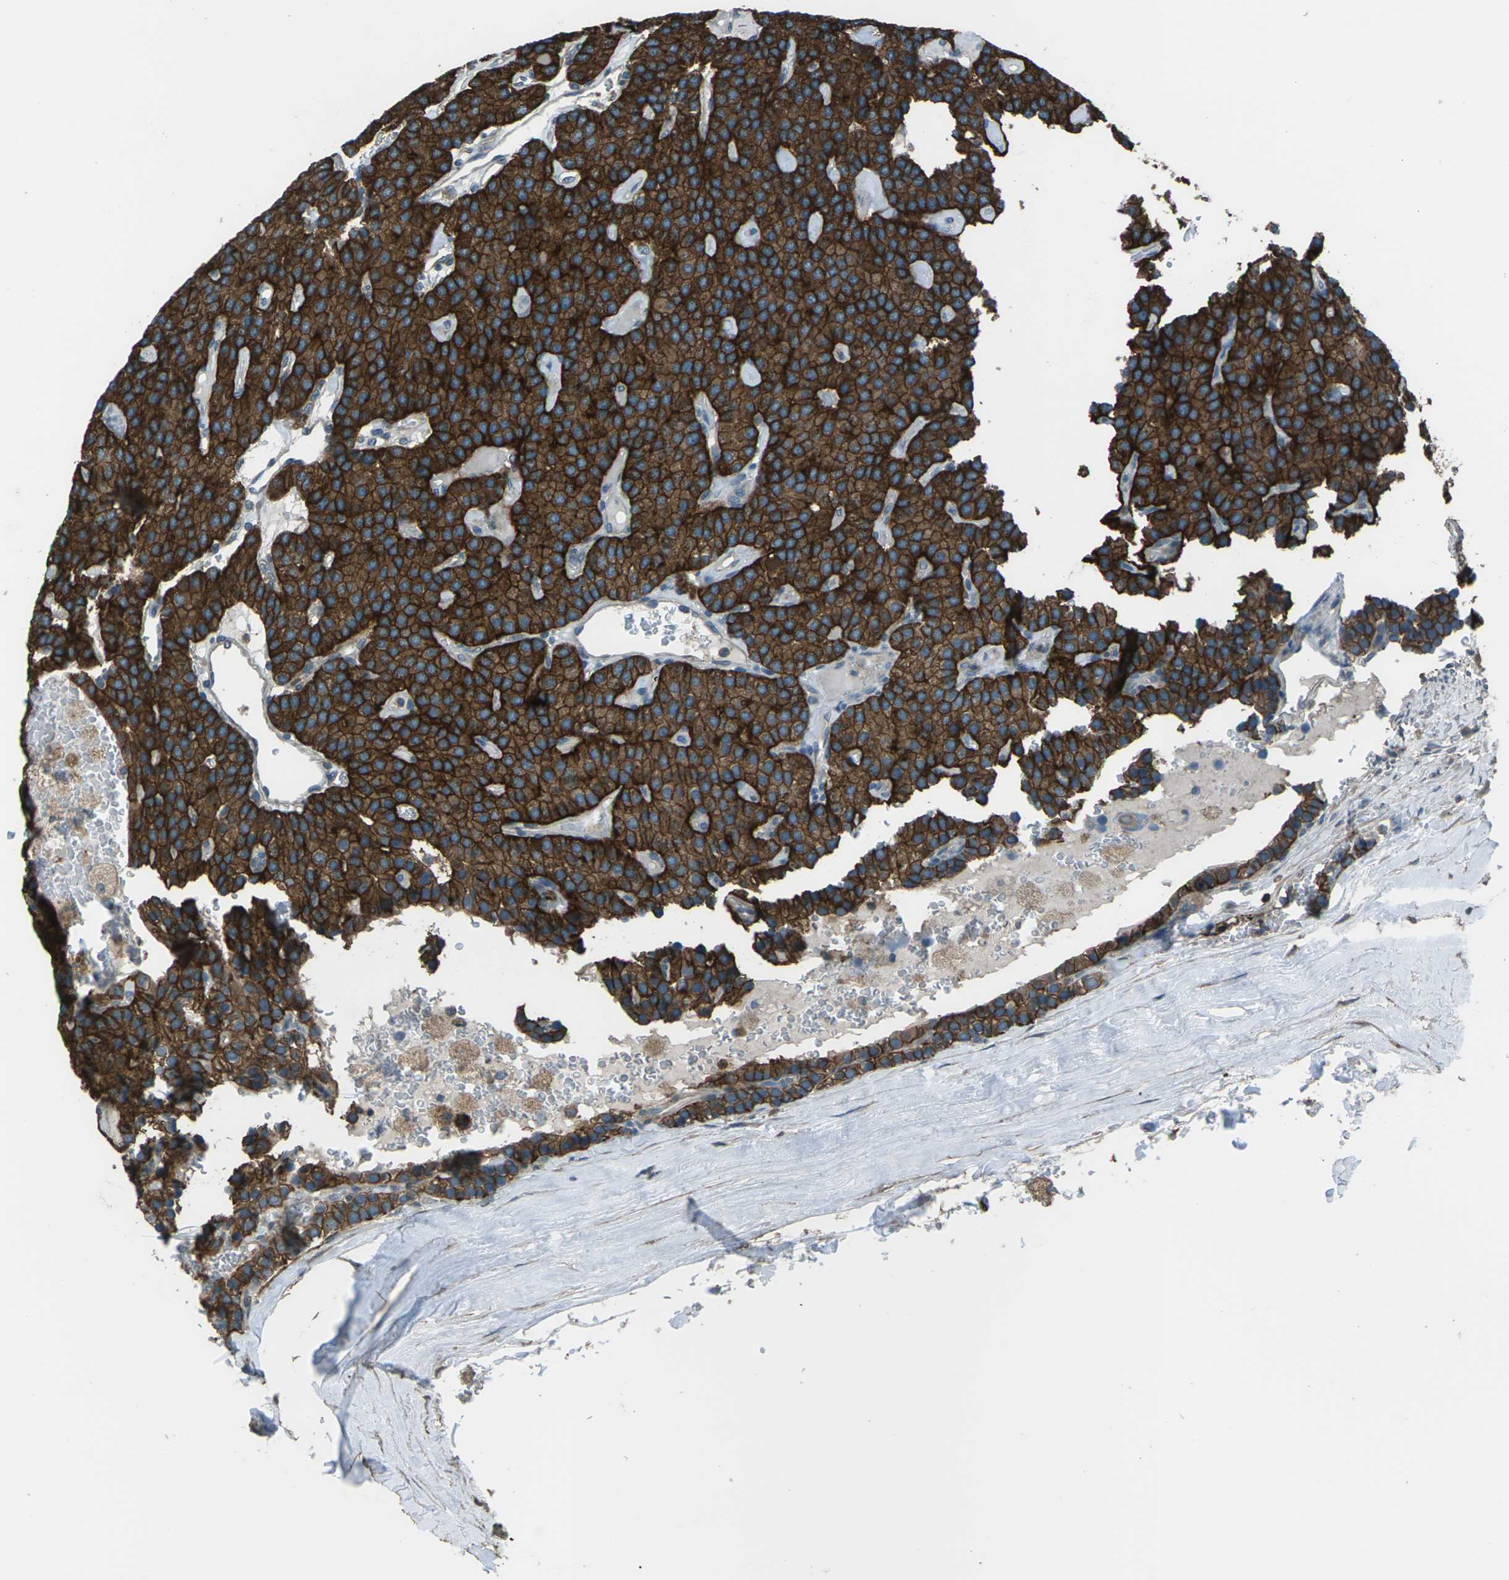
{"staining": {"intensity": "strong", "quantity": ">75%", "location": "cytoplasmic/membranous"}, "tissue": "parathyroid gland", "cell_type": "Glandular cells", "image_type": "normal", "snomed": [{"axis": "morphology", "description": "Normal tissue, NOS"}, {"axis": "morphology", "description": "Adenoma, NOS"}, {"axis": "topography", "description": "Parathyroid gland"}], "caption": "DAB immunohistochemical staining of normal parathyroid gland demonstrates strong cytoplasmic/membranous protein expression in about >75% of glandular cells. The protein is stained brown, and the nuclei are stained in blue (DAB (3,3'-diaminobenzidine) IHC with brightfield microscopy, high magnification).", "gene": "CMTM4", "patient": {"sex": "female", "age": 86}}